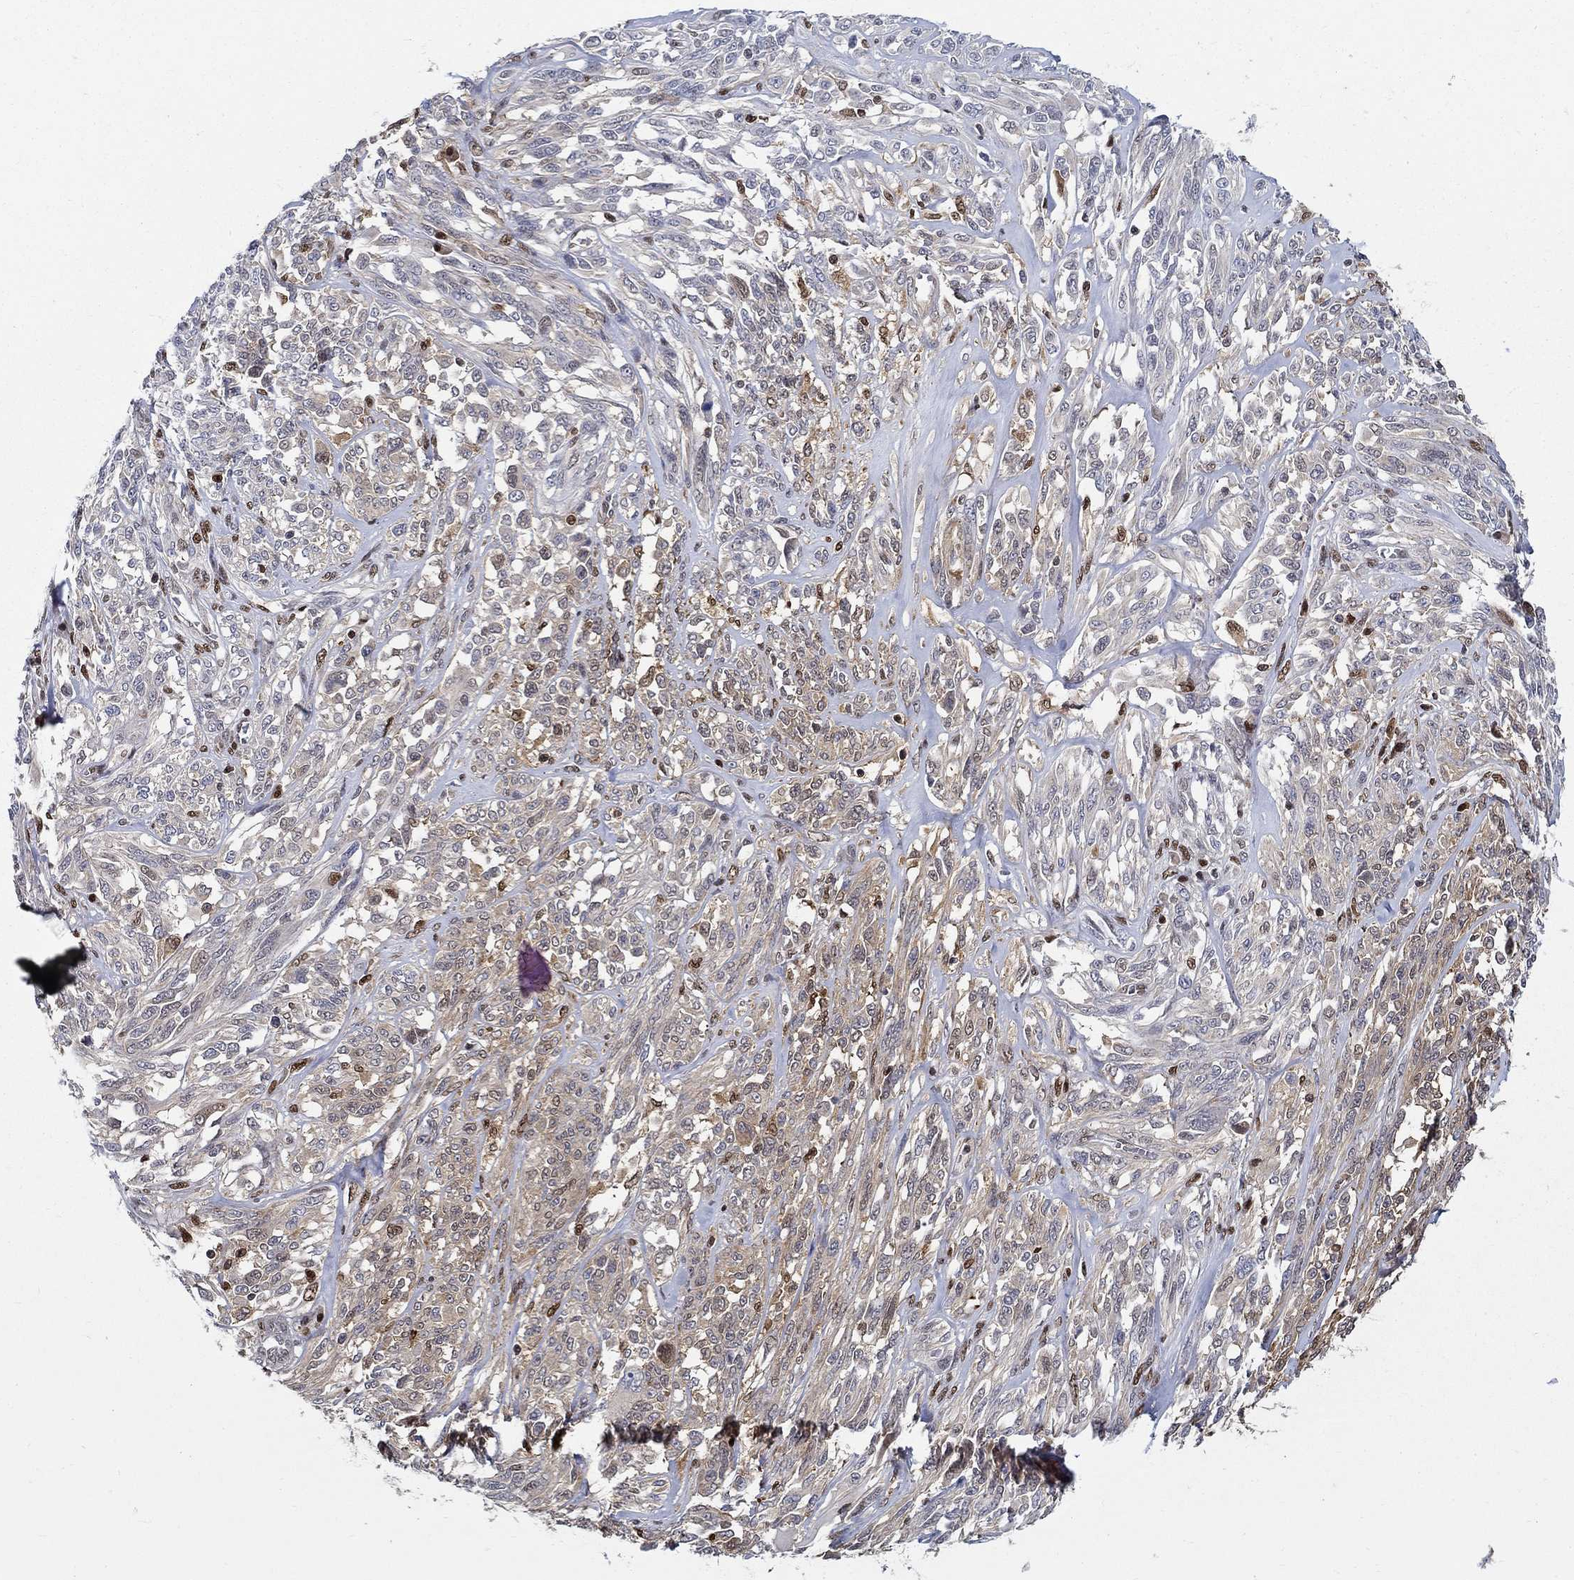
{"staining": {"intensity": "strong", "quantity": "<25%", "location": "cytoplasmic/membranous"}, "tissue": "melanoma", "cell_type": "Tumor cells", "image_type": "cancer", "snomed": [{"axis": "morphology", "description": "Malignant melanoma, NOS"}, {"axis": "topography", "description": "Skin"}], "caption": "Tumor cells show medium levels of strong cytoplasmic/membranous expression in about <25% of cells in human malignant melanoma.", "gene": "ZNF594", "patient": {"sex": "female", "age": 91}}